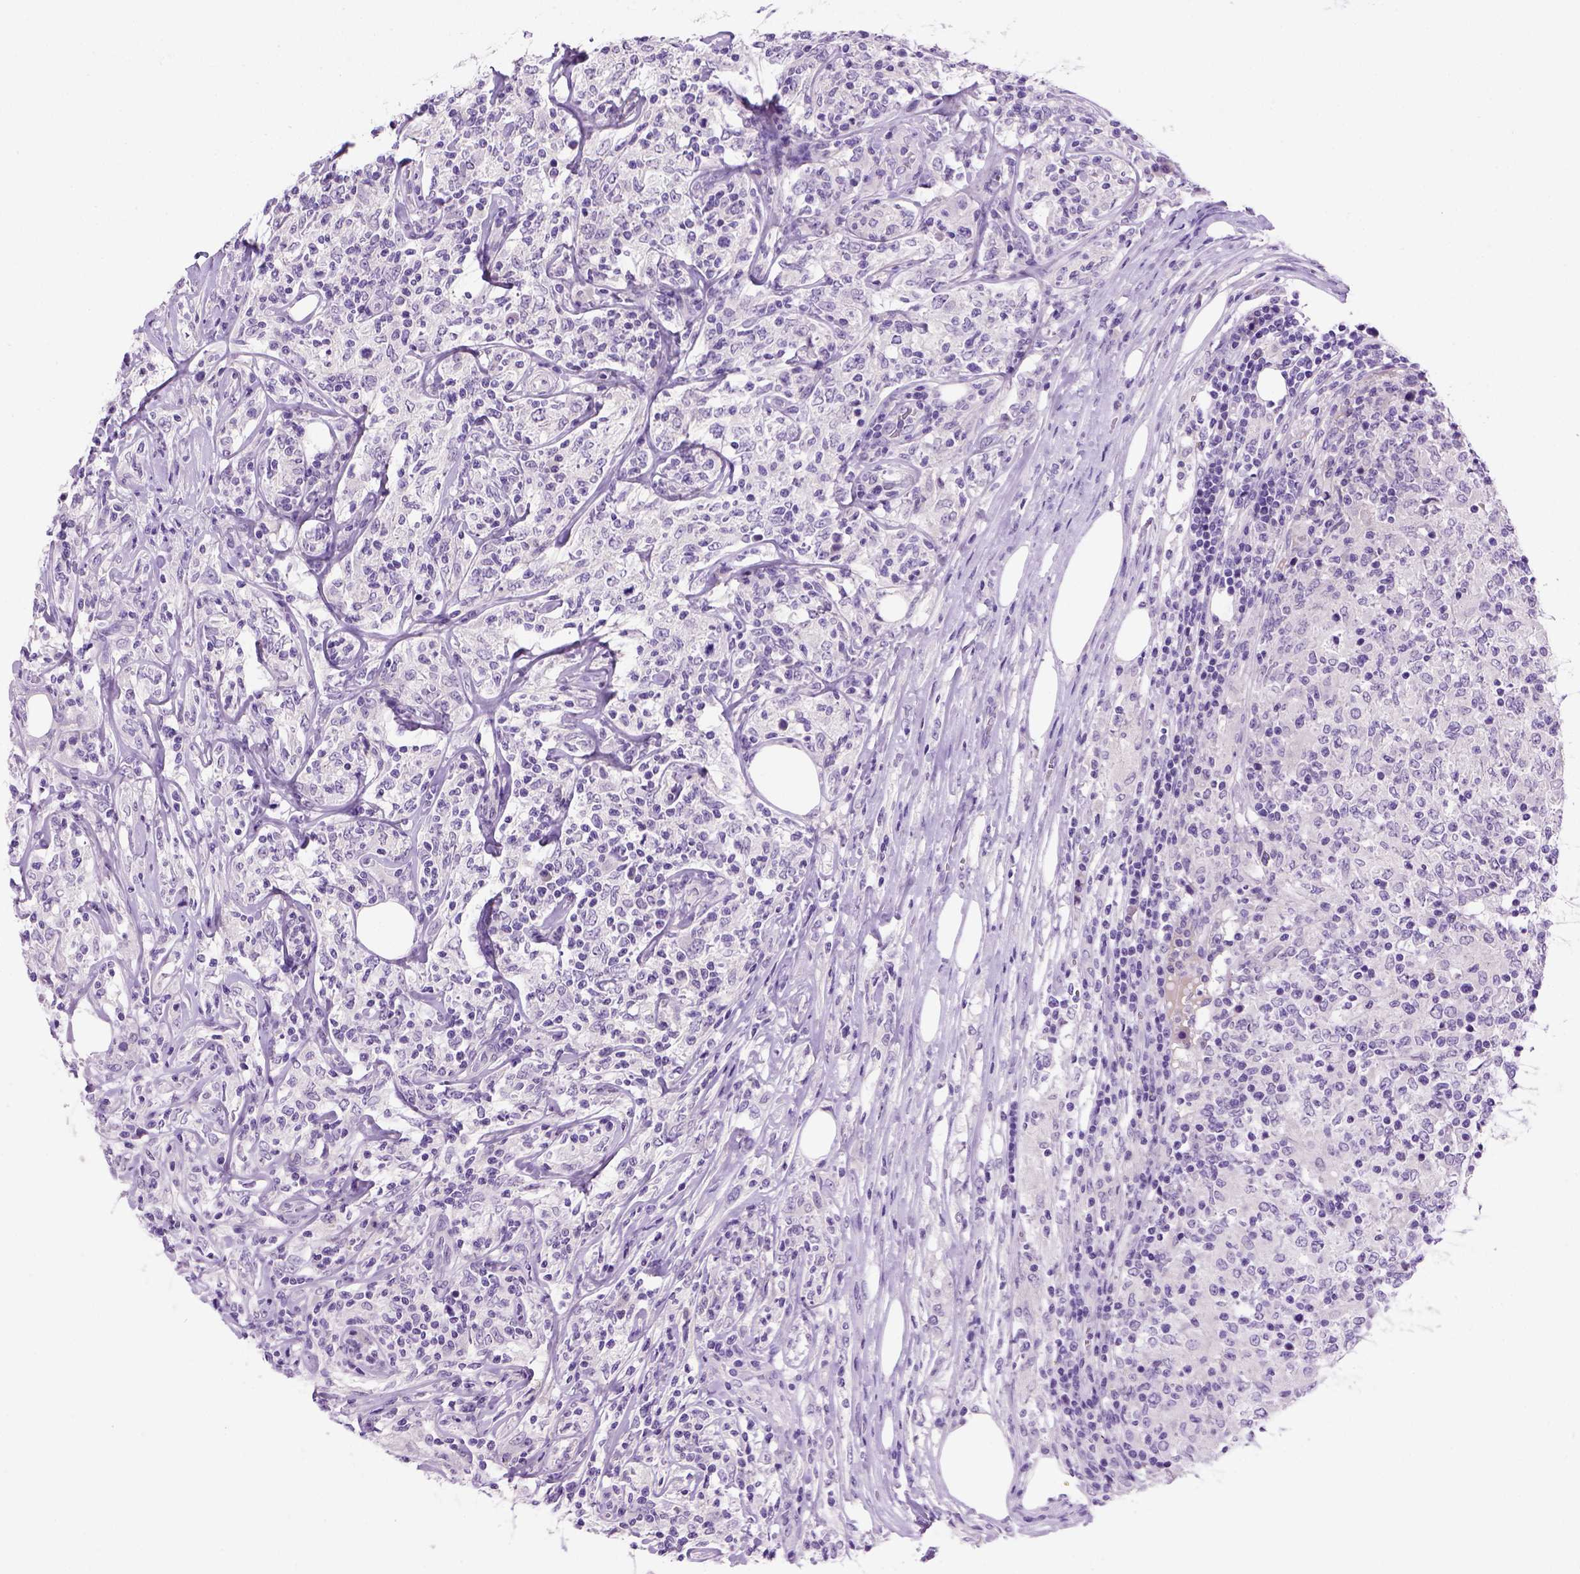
{"staining": {"intensity": "negative", "quantity": "none", "location": "none"}, "tissue": "lymphoma", "cell_type": "Tumor cells", "image_type": "cancer", "snomed": [{"axis": "morphology", "description": "Malignant lymphoma, non-Hodgkin's type, High grade"}, {"axis": "topography", "description": "Lymph node"}], "caption": "Lymphoma stained for a protein using immunohistochemistry (IHC) demonstrates no positivity tumor cells.", "gene": "CDH1", "patient": {"sex": "female", "age": 84}}